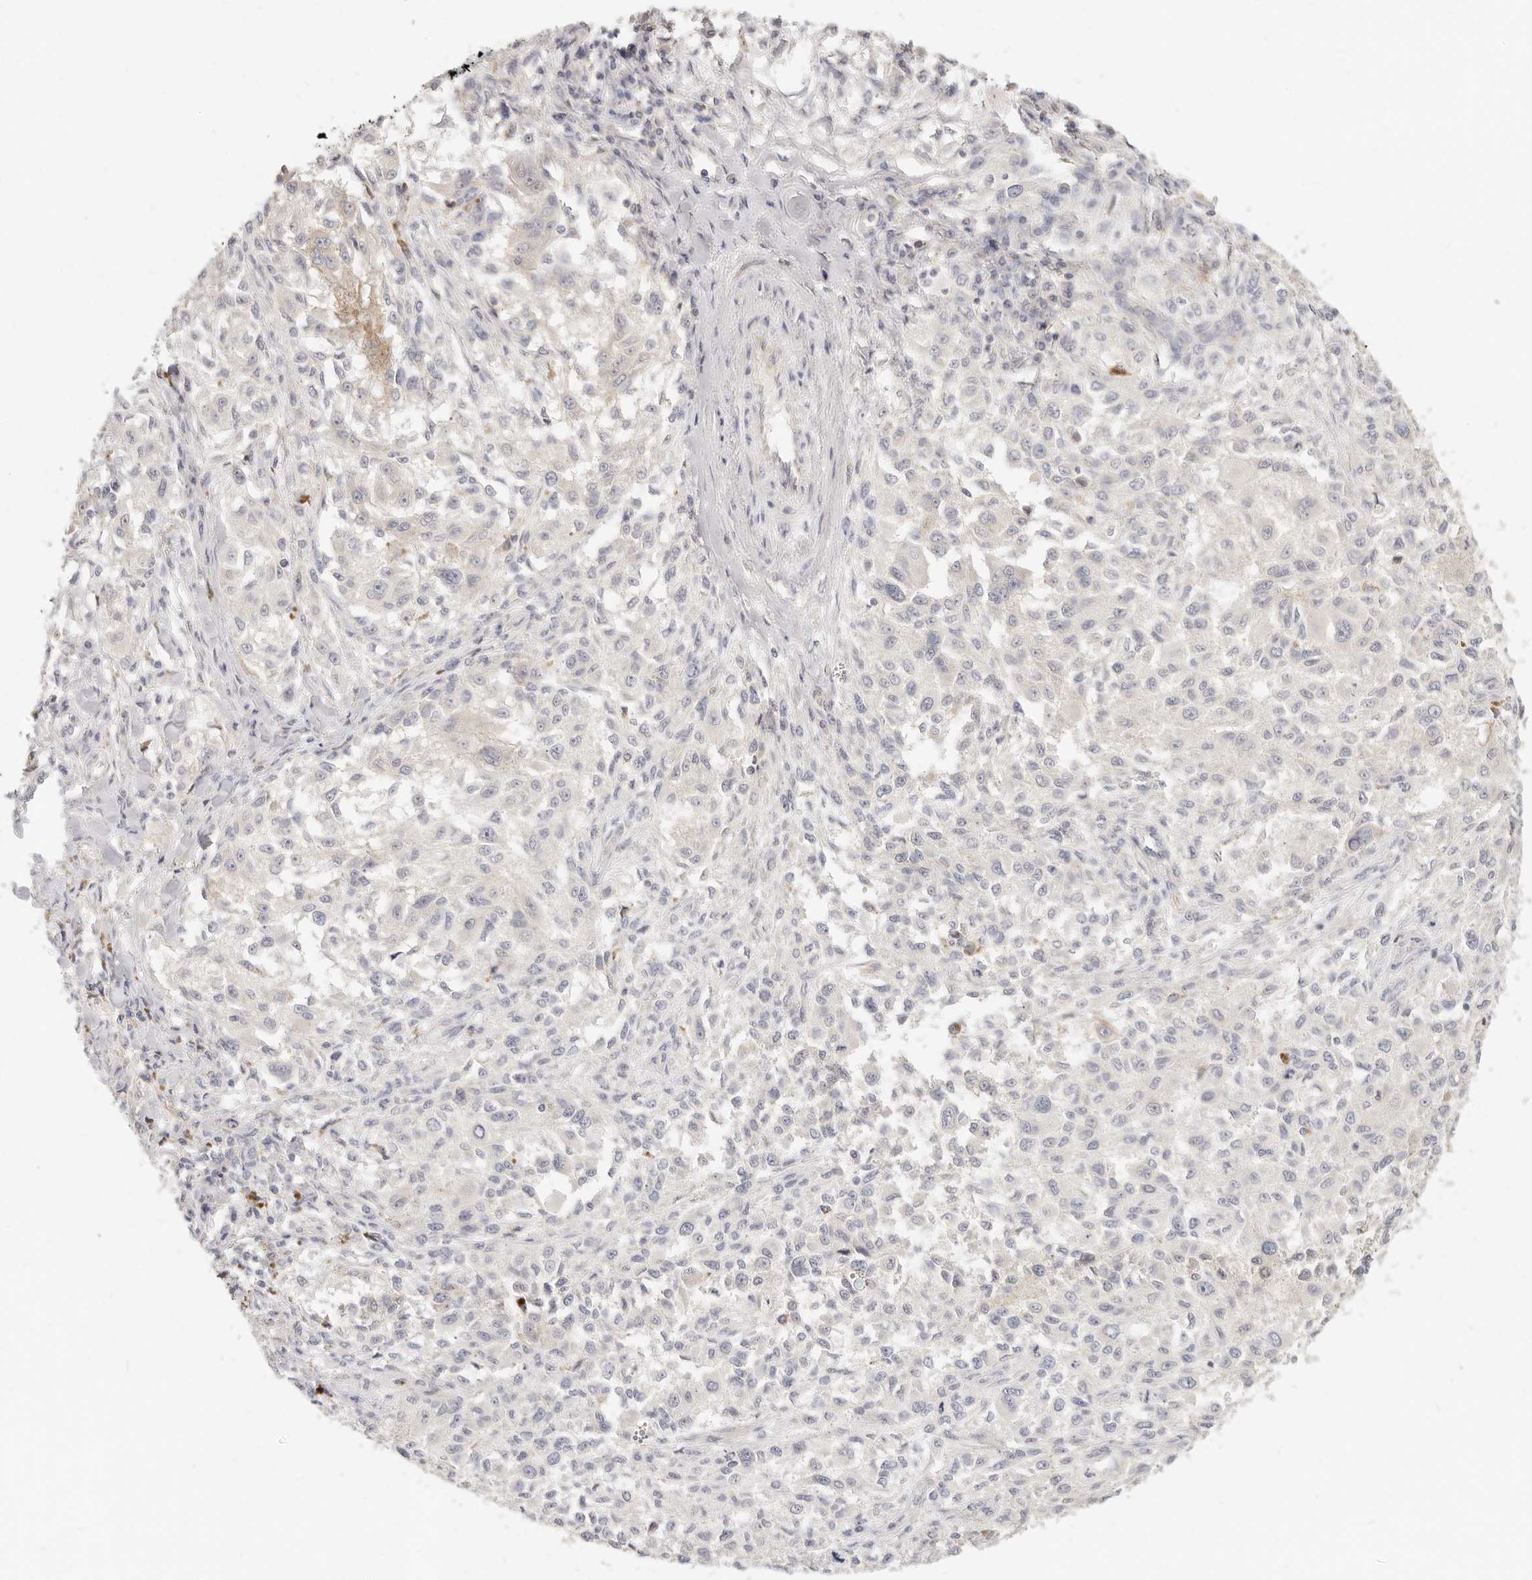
{"staining": {"intensity": "negative", "quantity": "none", "location": "none"}, "tissue": "melanoma", "cell_type": "Tumor cells", "image_type": "cancer", "snomed": [{"axis": "morphology", "description": "Necrosis, NOS"}, {"axis": "morphology", "description": "Malignant melanoma, NOS"}, {"axis": "topography", "description": "Skin"}], "caption": "A micrograph of human melanoma is negative for staining in tumor cells.", "gene": "LTB4R2", "patient": {"sex": "female", "age": 87}}